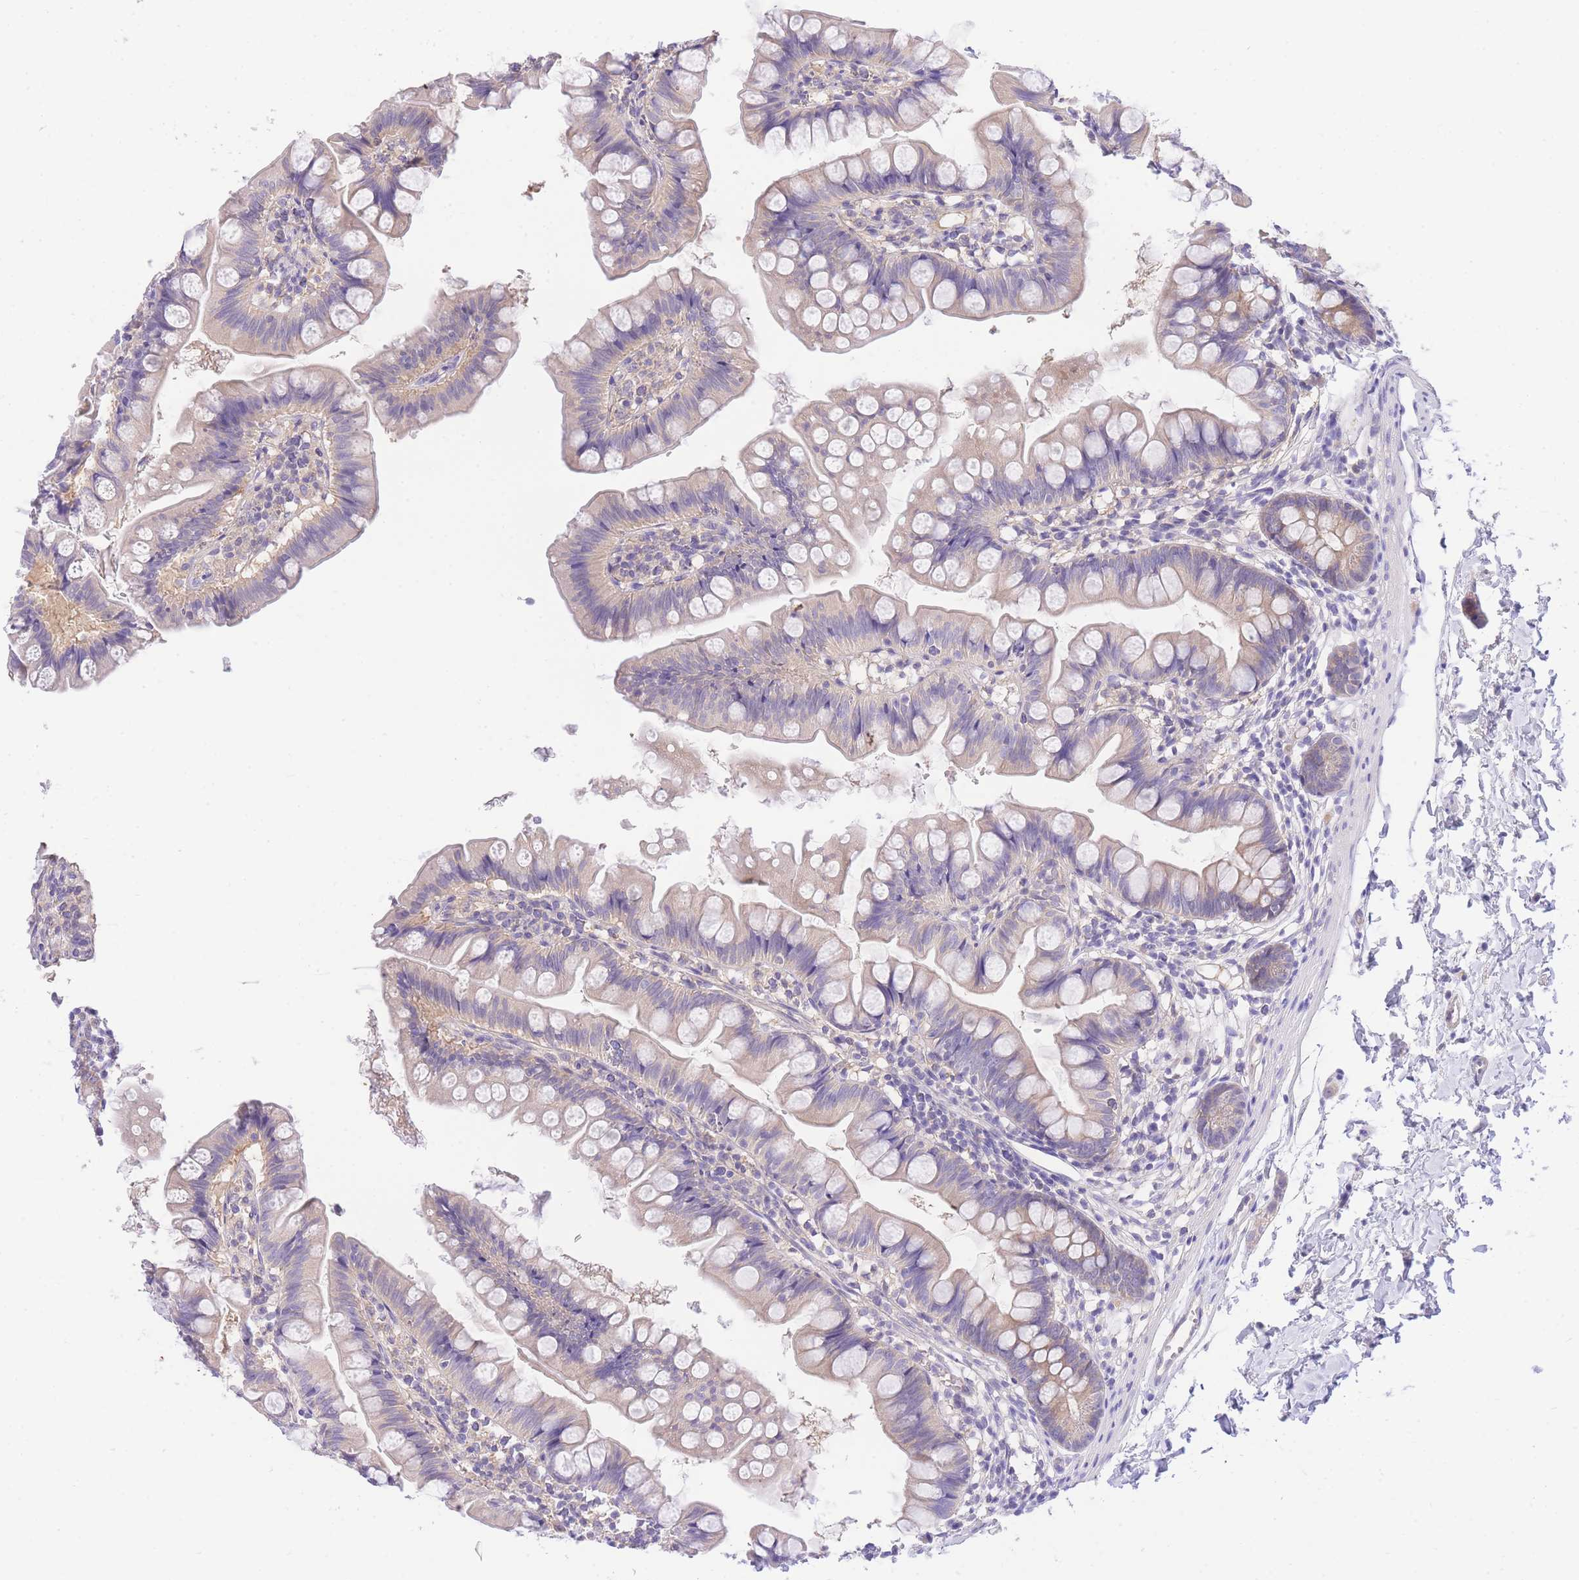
{"staining": {"intensity": "negative", "quantity": "none", "location": "none"}, "tissue": "small intestine", "cell_type": "Glandular cells", "image_type": "normal", "snomed": [{"axis": "morphology", "description": "Normal tissue, NOS"}, {"axis": "topography", "description": "Small intestine"}], "caption": "Immunohistochemistry (IHC) photomicrograph of normal small intestine: human small intestine stained with DAB (3,3'-diaminobenzidine) reveals no significant protein positivity in glandular cells.", "gene": "LIPH", "patient": {"sex": "male", "age": 7}}